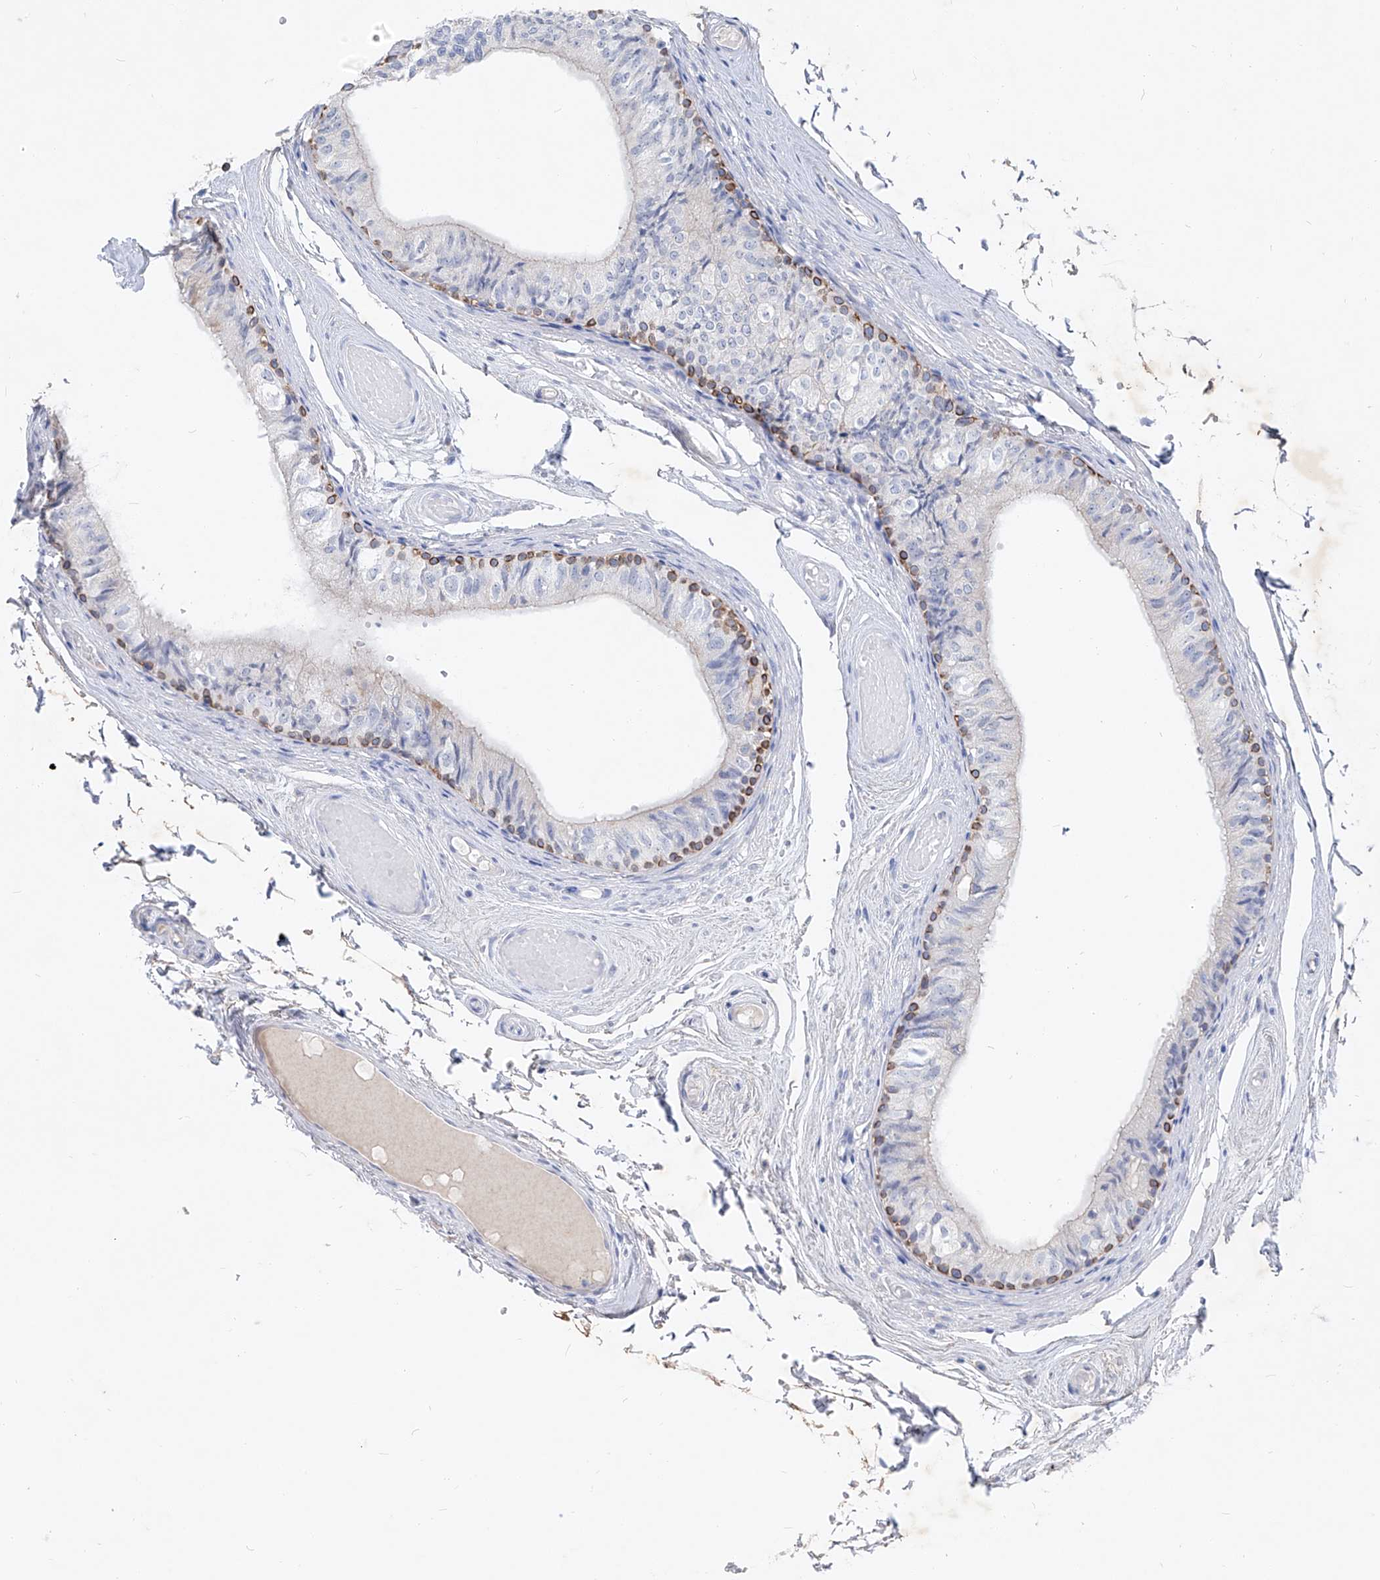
{"staining": {"intensity": "strong", "quantity": "<25%", "location": "cytoplasmic/membranous"}, "tissue": "epididymis", "cell_type": "Glandular cells", "image_type": "normal", "snomed": [{"axis": "morphology", "description": "Normal tissue, NOS"}, {"axis": "topography", "description": "Epididymis"}], "caption": "Immunohistochemical staining of unremarkable epididymis demonstrates <25% levels of strong cytoplasmic/membranous protein staining in approximately <25% of glandular cells. The staining was performed using DAB (3,3'-diaminobenzidine) to visualize the protein expression in brown, while the nuclei were stained in blue with hematoxylin (Magnification: 20x).", "gene": "FRS3", "patient": {"sex": "male", "age": 79}}